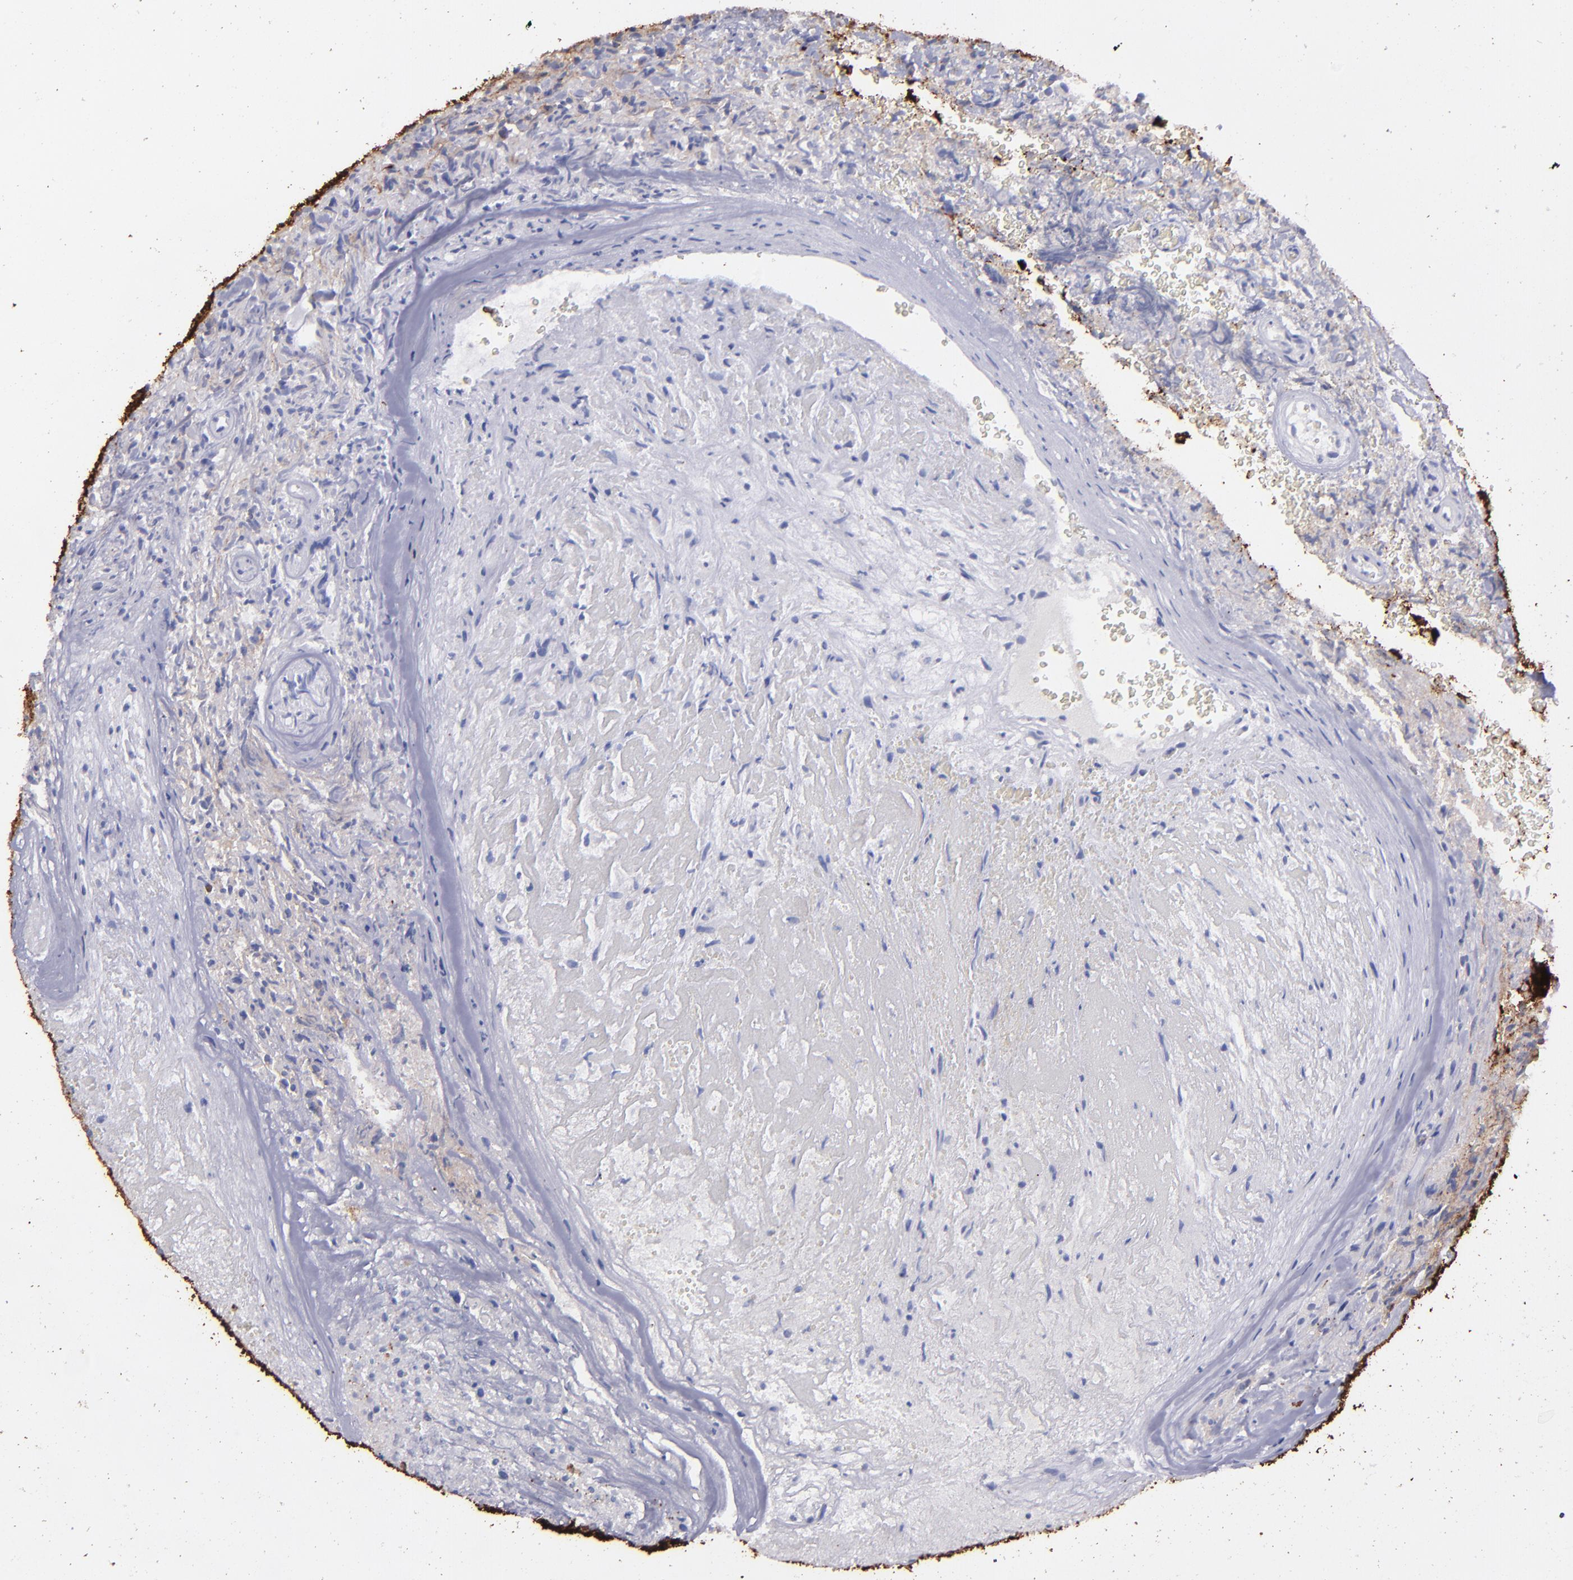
{"staining": {"intensity": "moderate", "quantity": "<25%", "location": "cytoplasmic/membranous"}, "tissue": "glioma", "cell_type": "Tumor cells", "image_type": "cancer", "snomed": [{"axis": "morphology", "description": "Normal tissue, NOS"}, {"axis": "morphology", "description": "Glioma, malignant, High grade"}, {"axis": "topography", "description": "Cerebral cortex"}], "caption": "High-power microscopy captured an IHC micrograph of glioma, revealing moderate cytoplasmic/membranous positivity in about <25% of tumor cells. The protein is stained brown, and the nuclei are stained in blue (DAB IHC with brightfield microscopy, high magnification).", "gene": "SNAP25", "patient": {"sex": "male", "age": 75}}